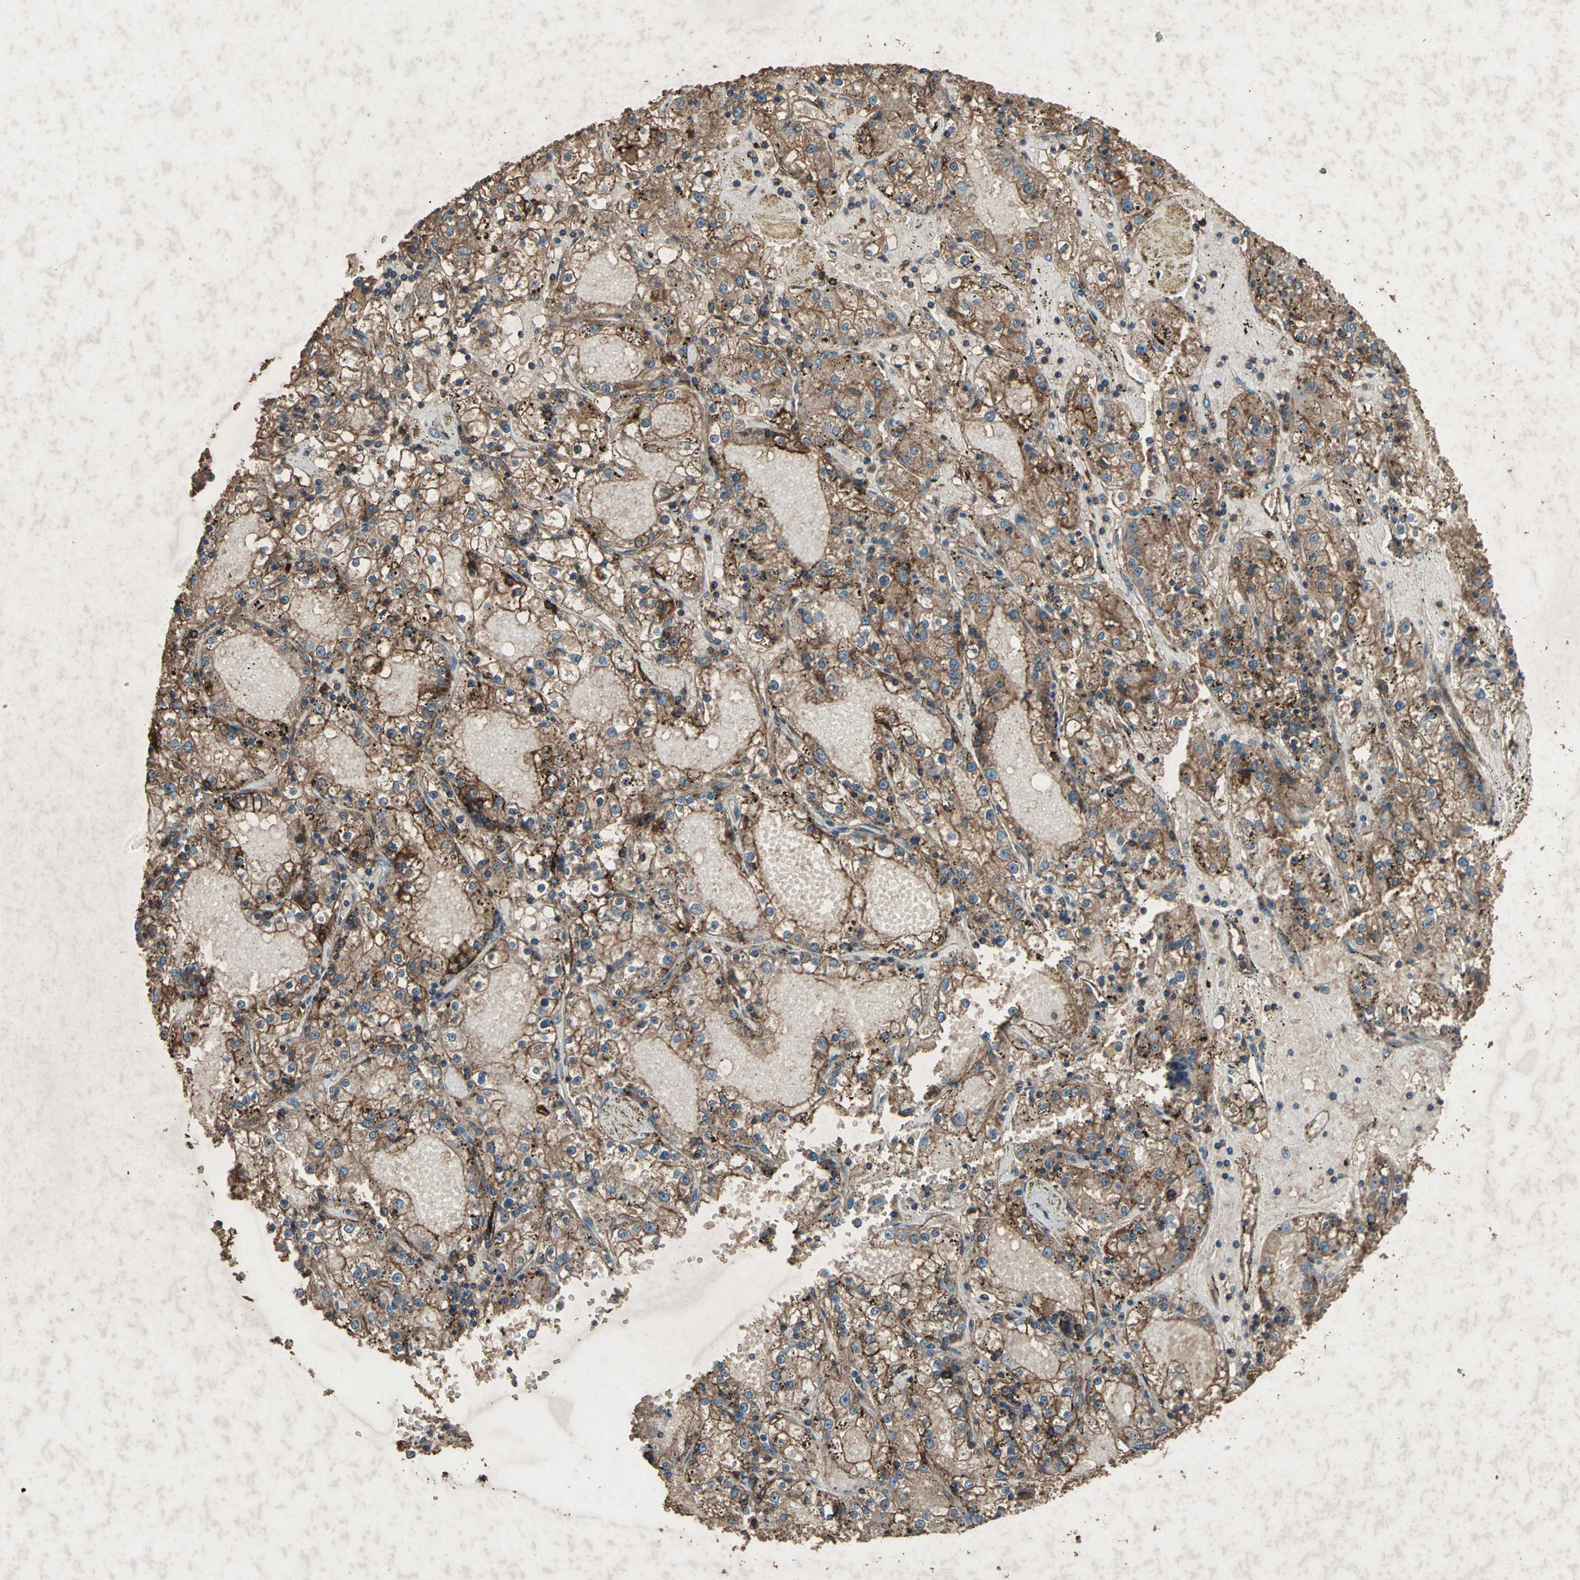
{"staining": {"intensity": "strong", "quantity": ">75%", "location": "cytoplasmic/membranous"}, "tissue": "renal cancer", "cell_type": "Tumor cells", "image_type": "cancer", "snomed": [{"axis": "morphology", "description": "Adenocarcinoma, NOS"}, {"axis": "topography", "description": "Kidney"}], "caption": "A high-resolution photomicrograph shows IHC staining of adenocarcinoma (renal), which shows strong cytoplasmic/membranous positivity in about >75% of tumor cells. Immunohistochemistry stains the protein of interest in brown and the nuclei are stained blue.", "gene": "CCR6", "patient": {"sex": "male", "age": 56}}